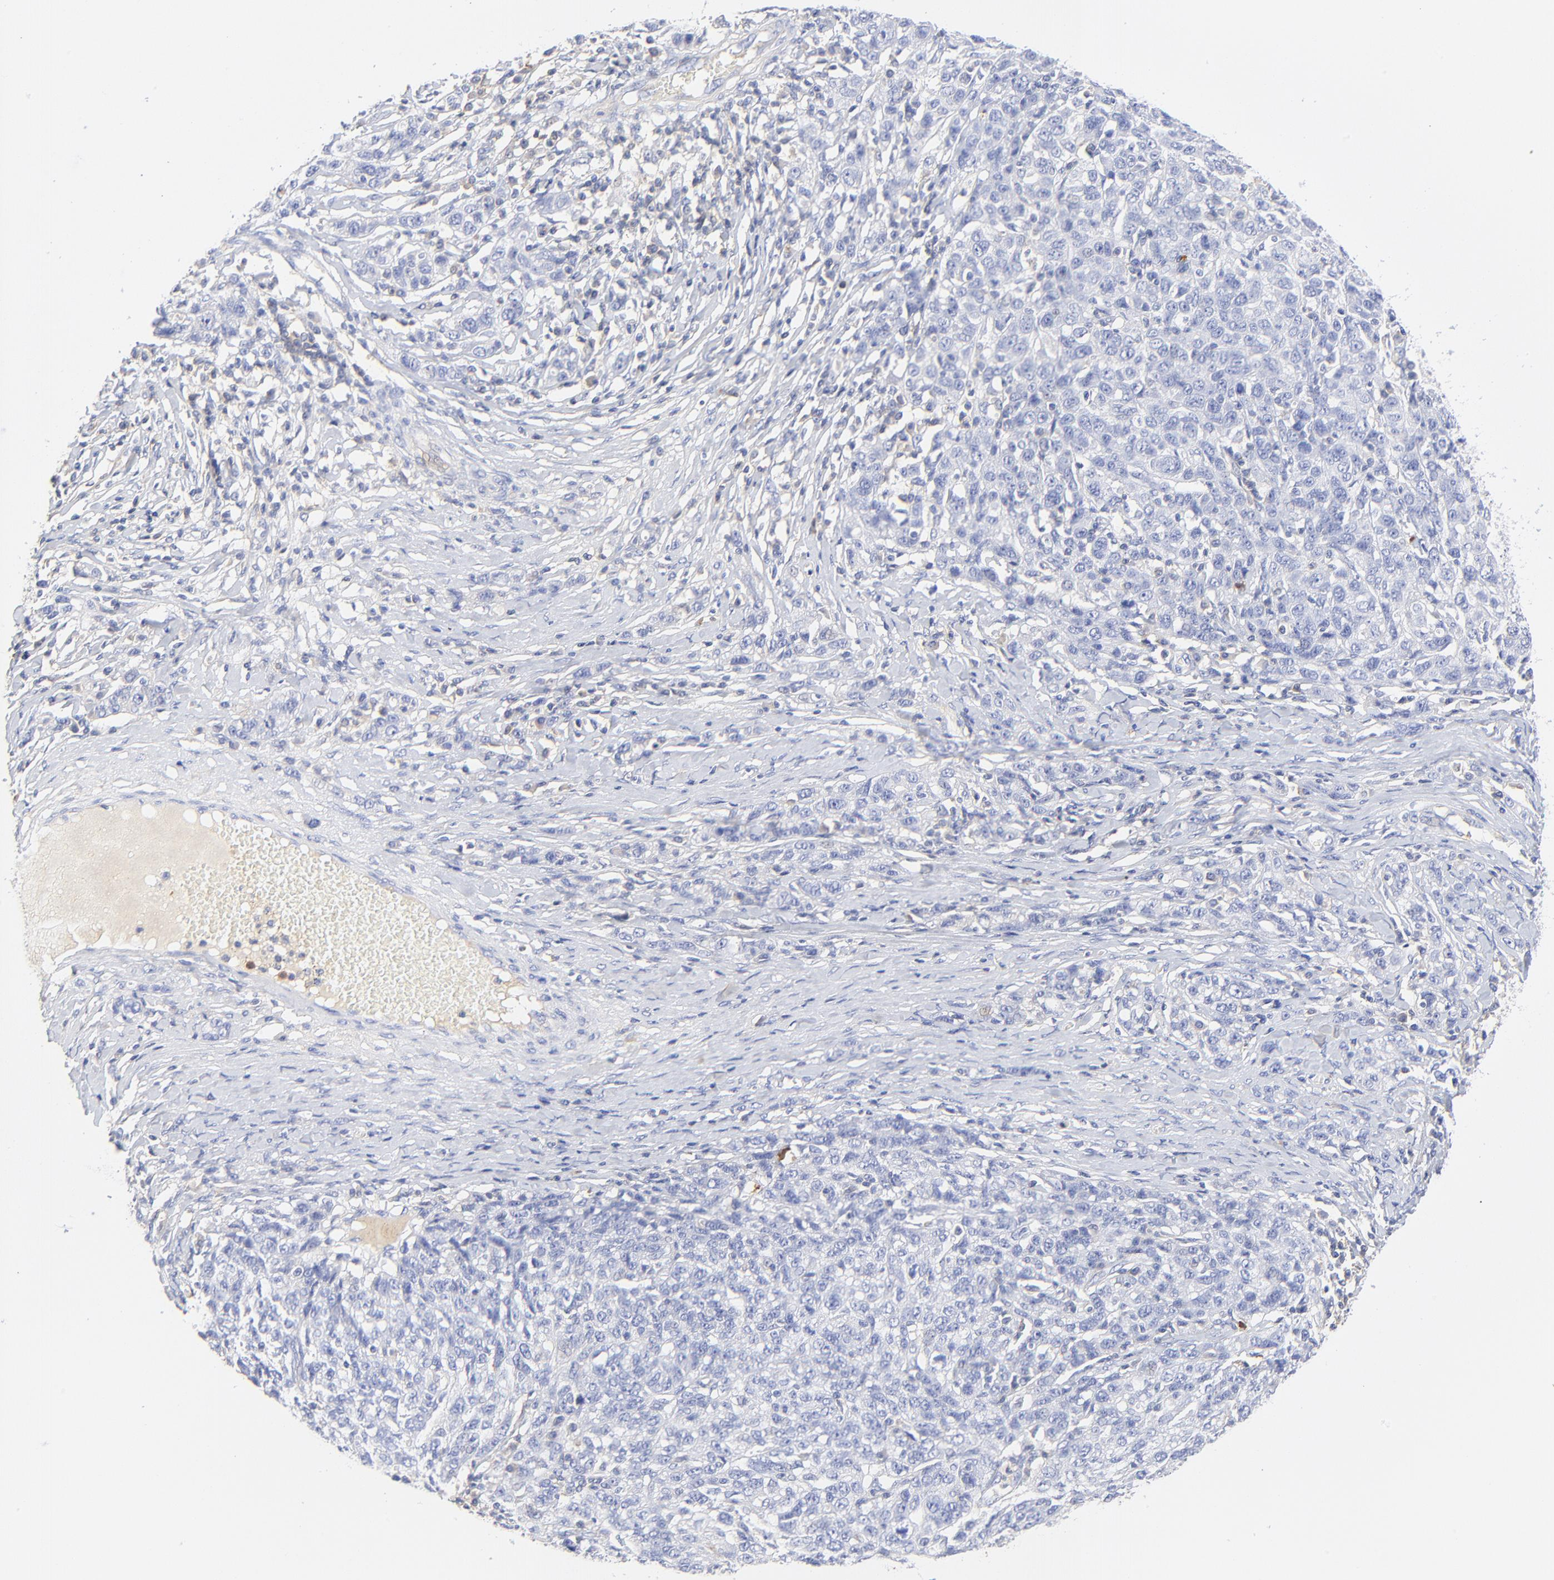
{"staining": {"intensity": "negative", "quantity": "none", "location": "none"}, "tissue": "ovarian cancer", "cell_type": "Tumor cells", "image_type": "cancer", "snomed": [{"axis": "morphology", "description": "Cystadenocarcinoma, serous, NOS"}, {"axis": "topography", "description": "Ovary"}], "caption": "A histopathology image of human serous cystadenocarcinoma (ovarian) is negative for staining in tumor cells. (DAB immunohistochemistry, high magnification).", "gene": "MDGA2", "patient": {"sex": "female", "age": 71}}